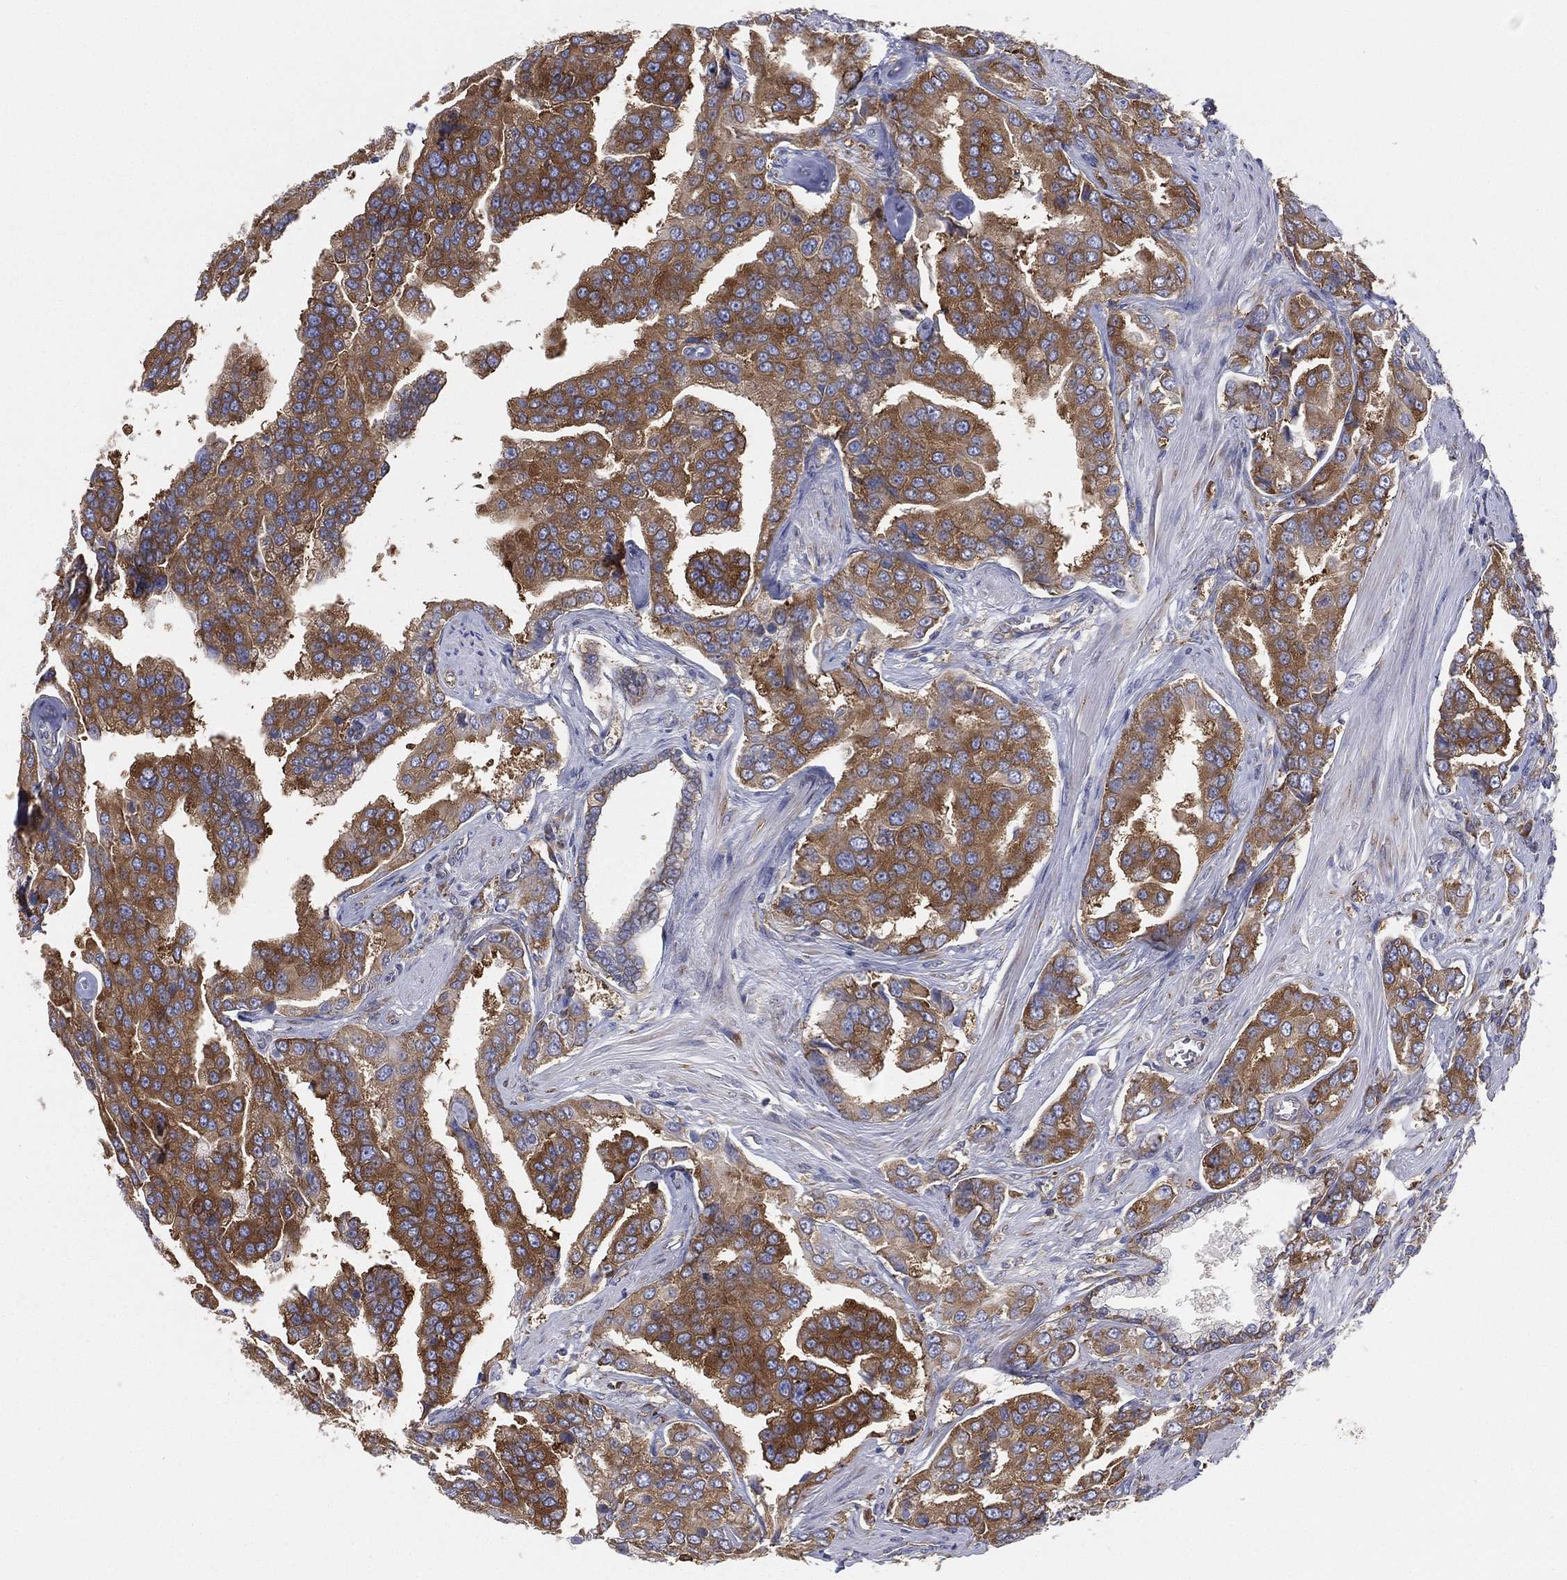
{"staining": {"intensity": "strong", "quantity": ">75%", "location": "cytoplasmic/membranous"}, "tissue": "prostate cancer", "cell_type": "Tumor cells", "image_type": "cancer", "snomed": [{"axis": "morphology", "description": "Adenocarcinoma, NOS"}, {"axis": "topography", "description": "Prostate and seminal vesicle, NOS"}, {"axis": "topography", "description": "Prostate"}], "caption": "Prostate adenocarcinoma stained with a brown dye demonstrates strong cytoplasmic/membranous positive expression in about >75% of tumor cells.", "gene": "FARSA", "patient": {"sex": "male", "age": 69}}